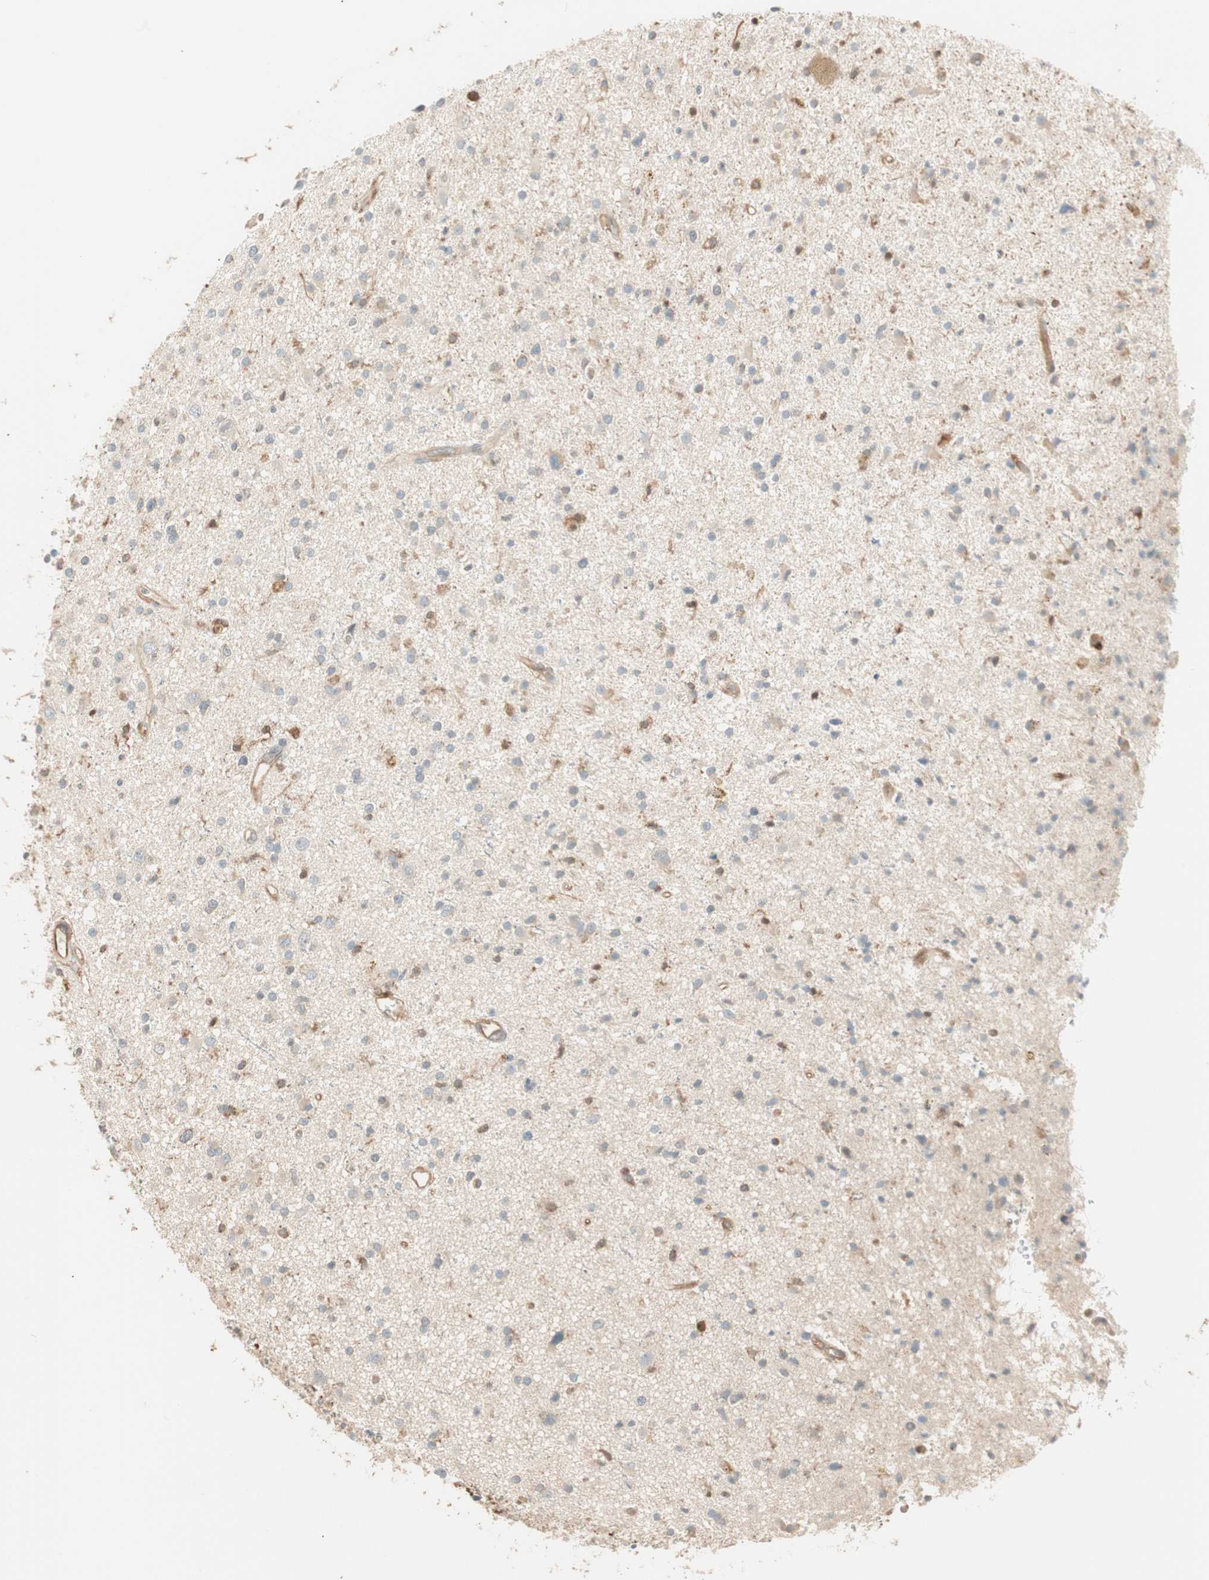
{"staining": {"intensity": "weak", "quantity": "<25%", "location": "cytoplasmic/membranous"}, "tissue": "glioma", "cell_type": "Tumor cells", "image_type": "cancer", "snomed": [{"axis": "morphology", "description": "Glioma, malignant, High grade"}, {"axis": "topography", "description": "Brain"}], "caption": "This micrograph is of glioma stained with IHC to label a protein in brown with the nuclei are counter-stained blue. There is no staining in tumor cells.", "gene": "CRLF3", "patient": {"sex": "male", "age": 33}}